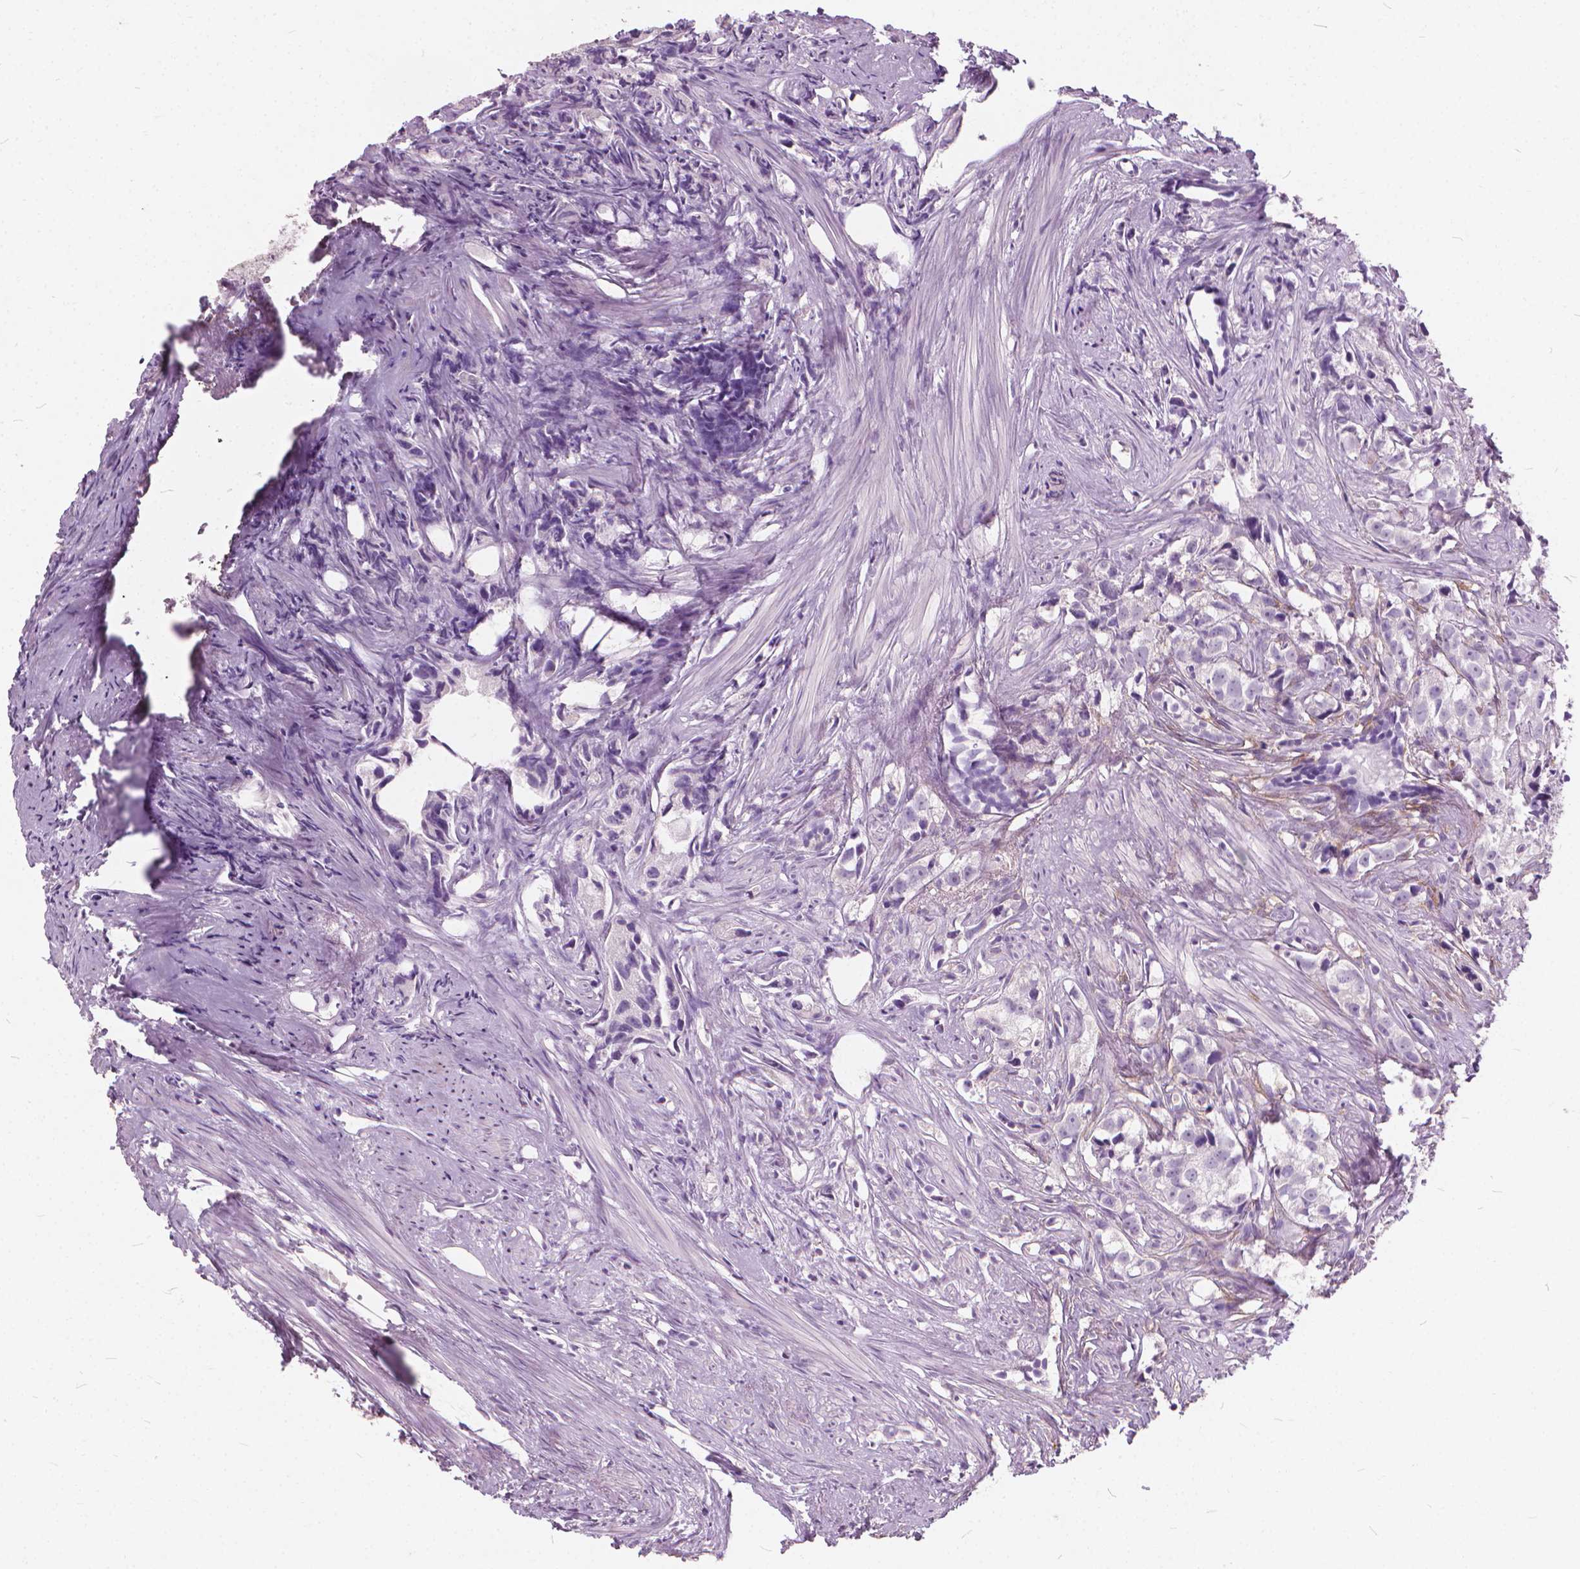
{"staining": {"intensity": "negative", "quantity": "none", "location": "none"}, "tissue": "prostate cancer", "cell_type": "Tumor cells", "image_type": "cancer", "snomed": [{"axis": "morphology", "description": "Adenocarcinoma, High grade"}, {"axis": "topography", "description": "Prostate"}], "caption": "The immunohistochemistry (IHC) histopathology image has no significant staining in tumor cells of prostate high-grade adenocarcinoma tissue.", "gene": "DNM1", "patient": {"sex": "male", "age": 68}}